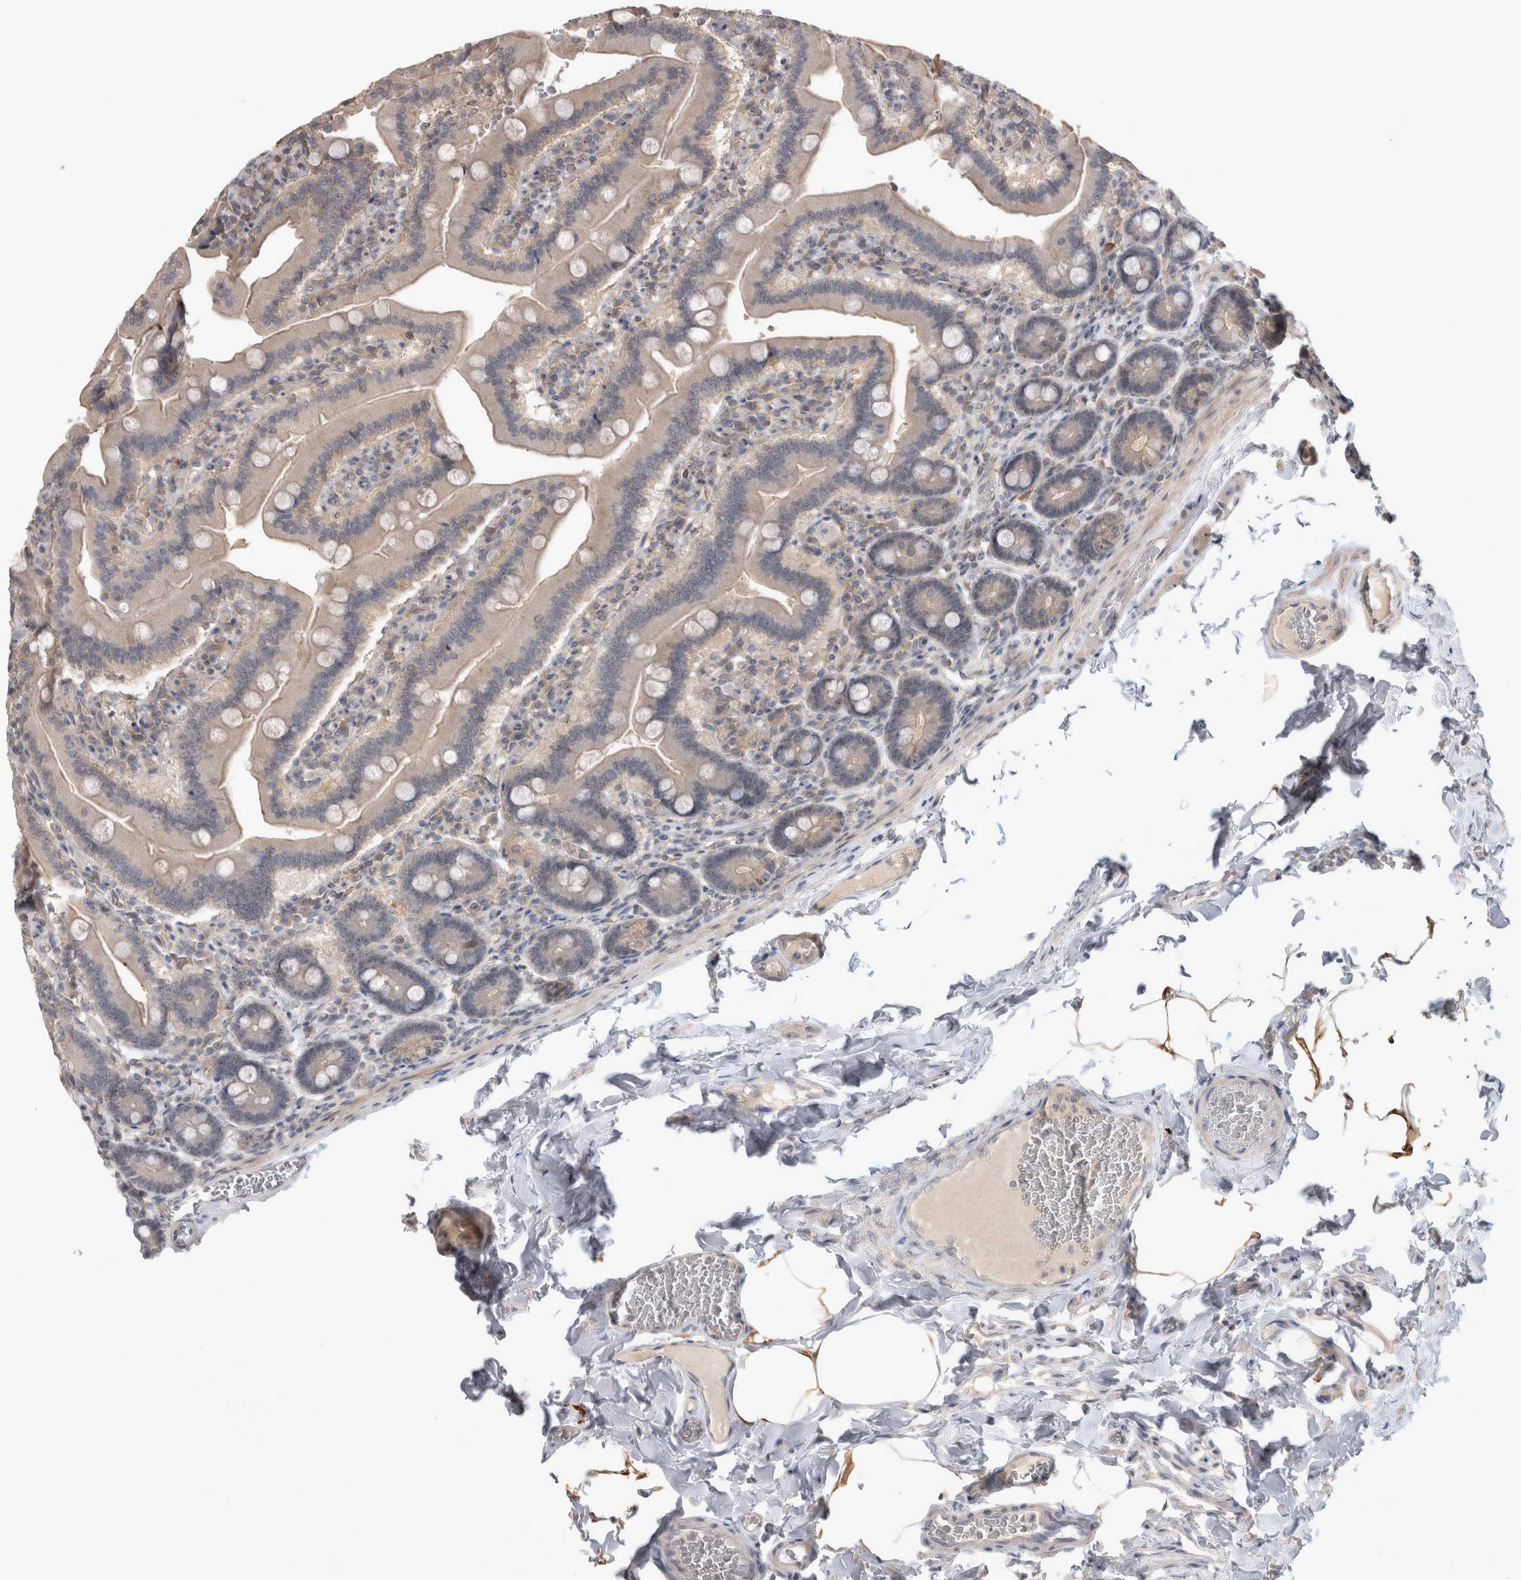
{"staining": {"intensity": "moderate", "quantity": "25%-75%", "location": "cytoplasmic/membranous,nuclear"}, "tissue": "duodenum", "cell_type": "Glandular cells", "image_type": "normal", "snomed": [{"axis": "morphology", "description": "Normal tissue, NOS"}, {"axis": "topography", "description": "Duodenum"}], "caption": "The immunohistochemical stain labels moderate cytoplasmic/membranous,nuclear positivity in glandular cells of unremarkable duodenum.", "gene": "RBM28", "patient": {"sex": "female", "age": 62}}